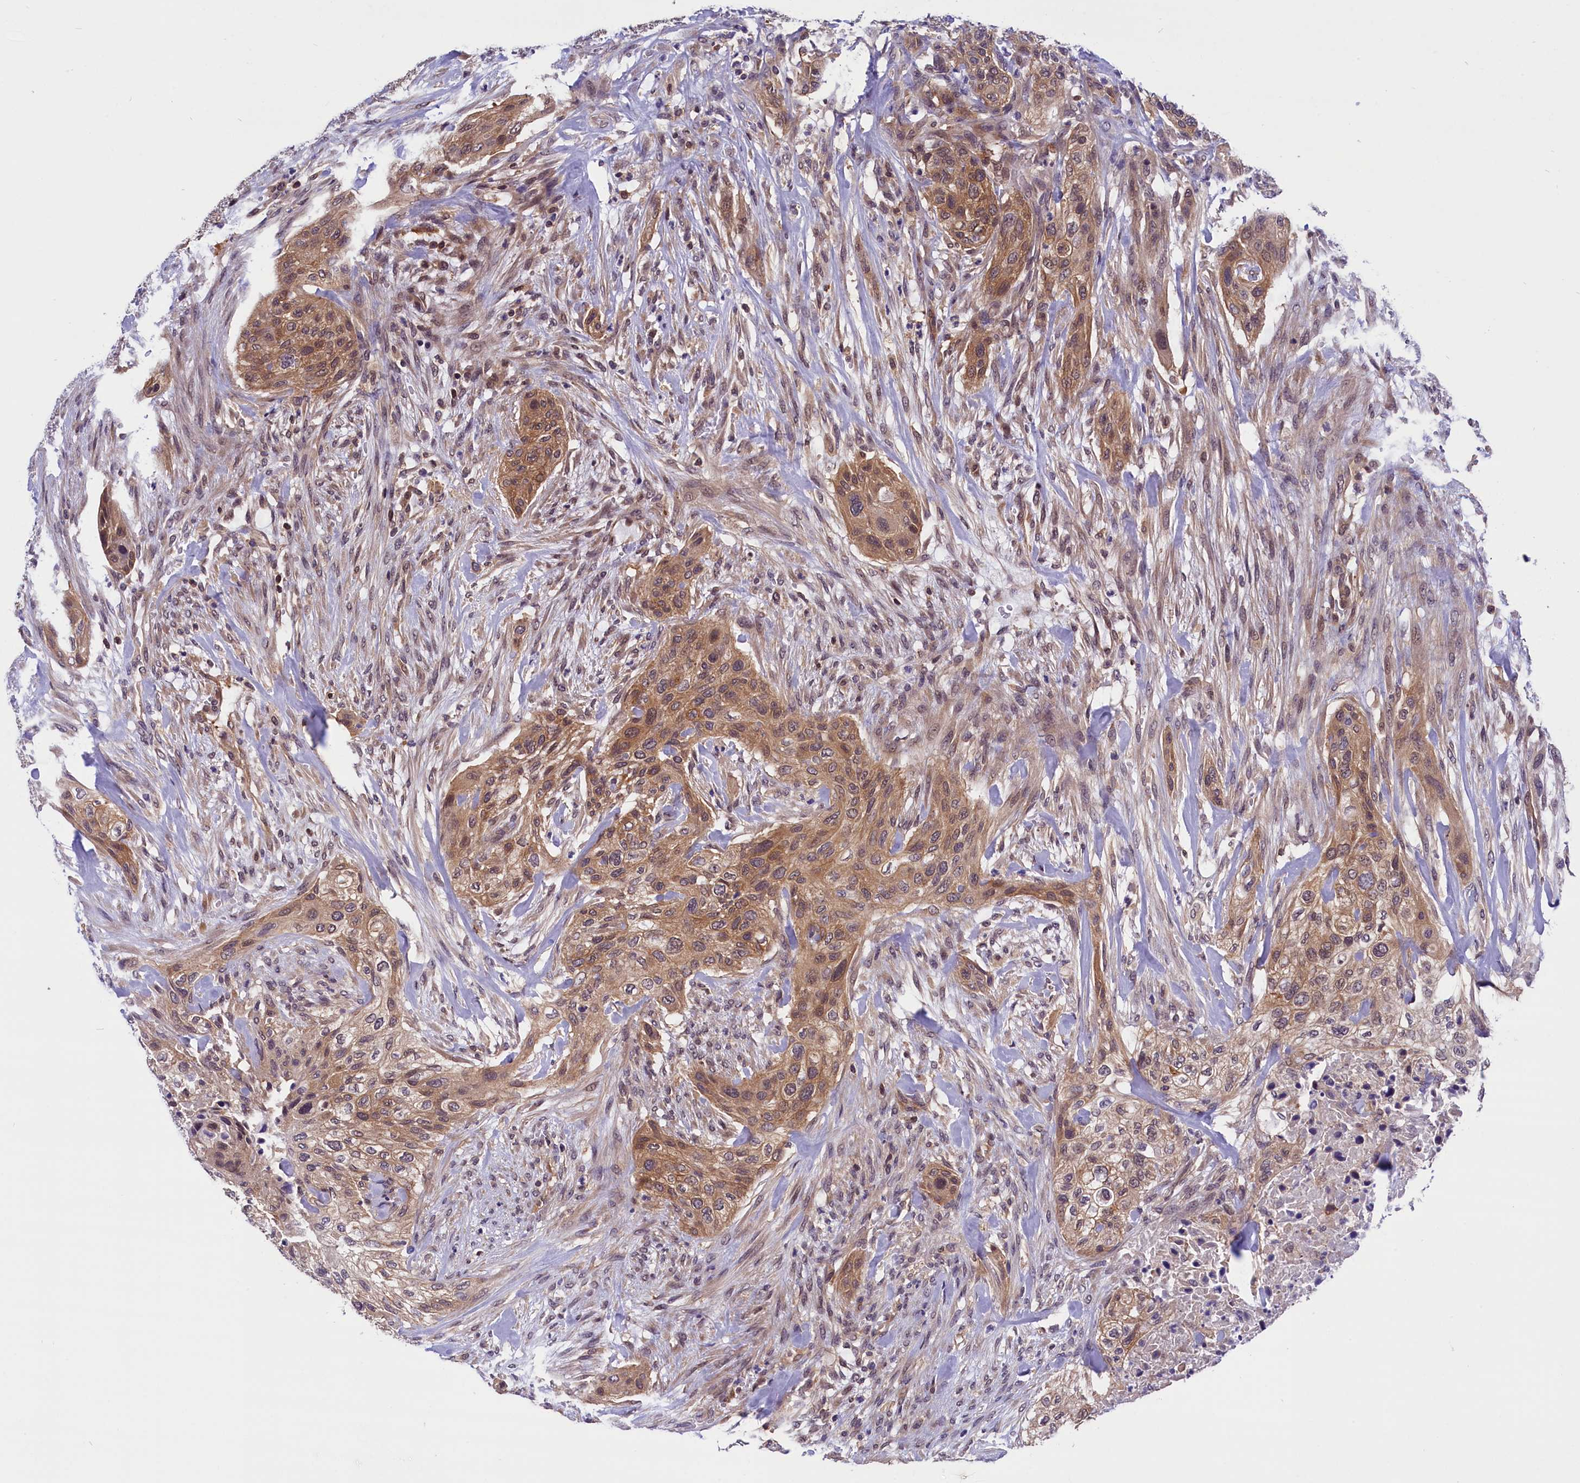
{"staining": {"intensity": "moderate", "quantity": ">75%", "location": "cytoplasmic/membranous,nuclear"}, "tissue": "urothelial cancer", "cell_type": "Tumor cells", "image_type": "cancer", "snomed": [{"axis": "morphology", "description": "Urothelial carcinoma, High grade"}, {"axis": "topography", "description": "Urinary bladder"}], "caption": "Protein expression analysis of human urothelial cancer reveals moderate cytoplasmic/membranous and nuclear staining in about >75% of tumor cells.", "gene": "TBCB", "patient": {"sex": "male", "age": 35}}